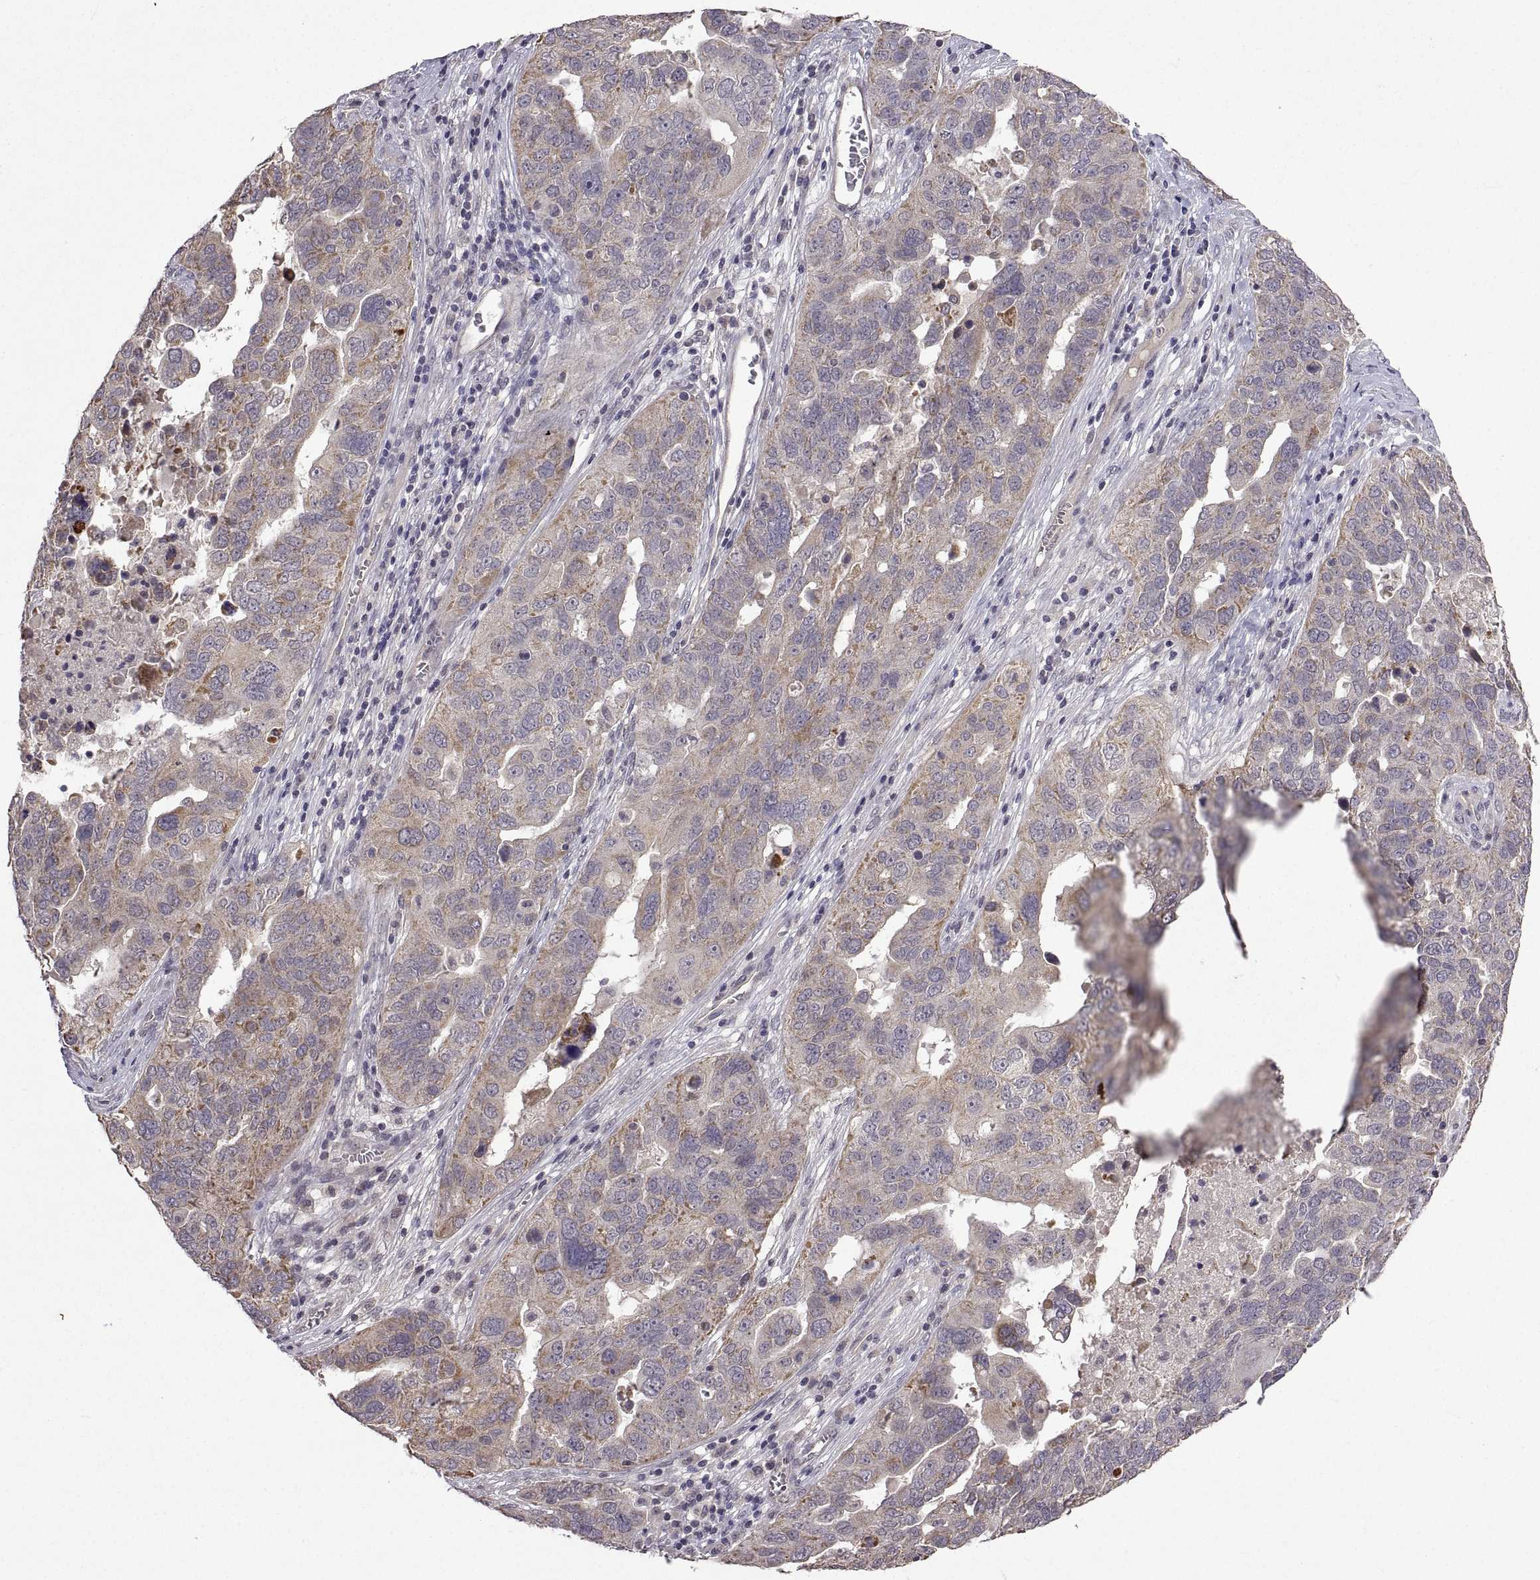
{"staining": {"intensity": "moderate", "quantity": "25%-75%", "location": "cytoplasmic/membranous"}, "tissue": "ovarian cancer", "cell_type": "Tumor cells", "image_type": "cancer", "snomed": [{"axis": "morphology", "description": "Carcinoma, endometroid"}, {"axis": "topography", "description": "Soft tissue"}, {"axis": "topography", "description": "Ovary"}], "caption": "The histopathology image demonstrates a brown stain indicating the presence of a protein in the cytoplasmic/membranous of tumor cells in endometroid carcinoma (ovarian).", "gene": "LAMA1", "patient": {"sex": "female", "age": 52}}